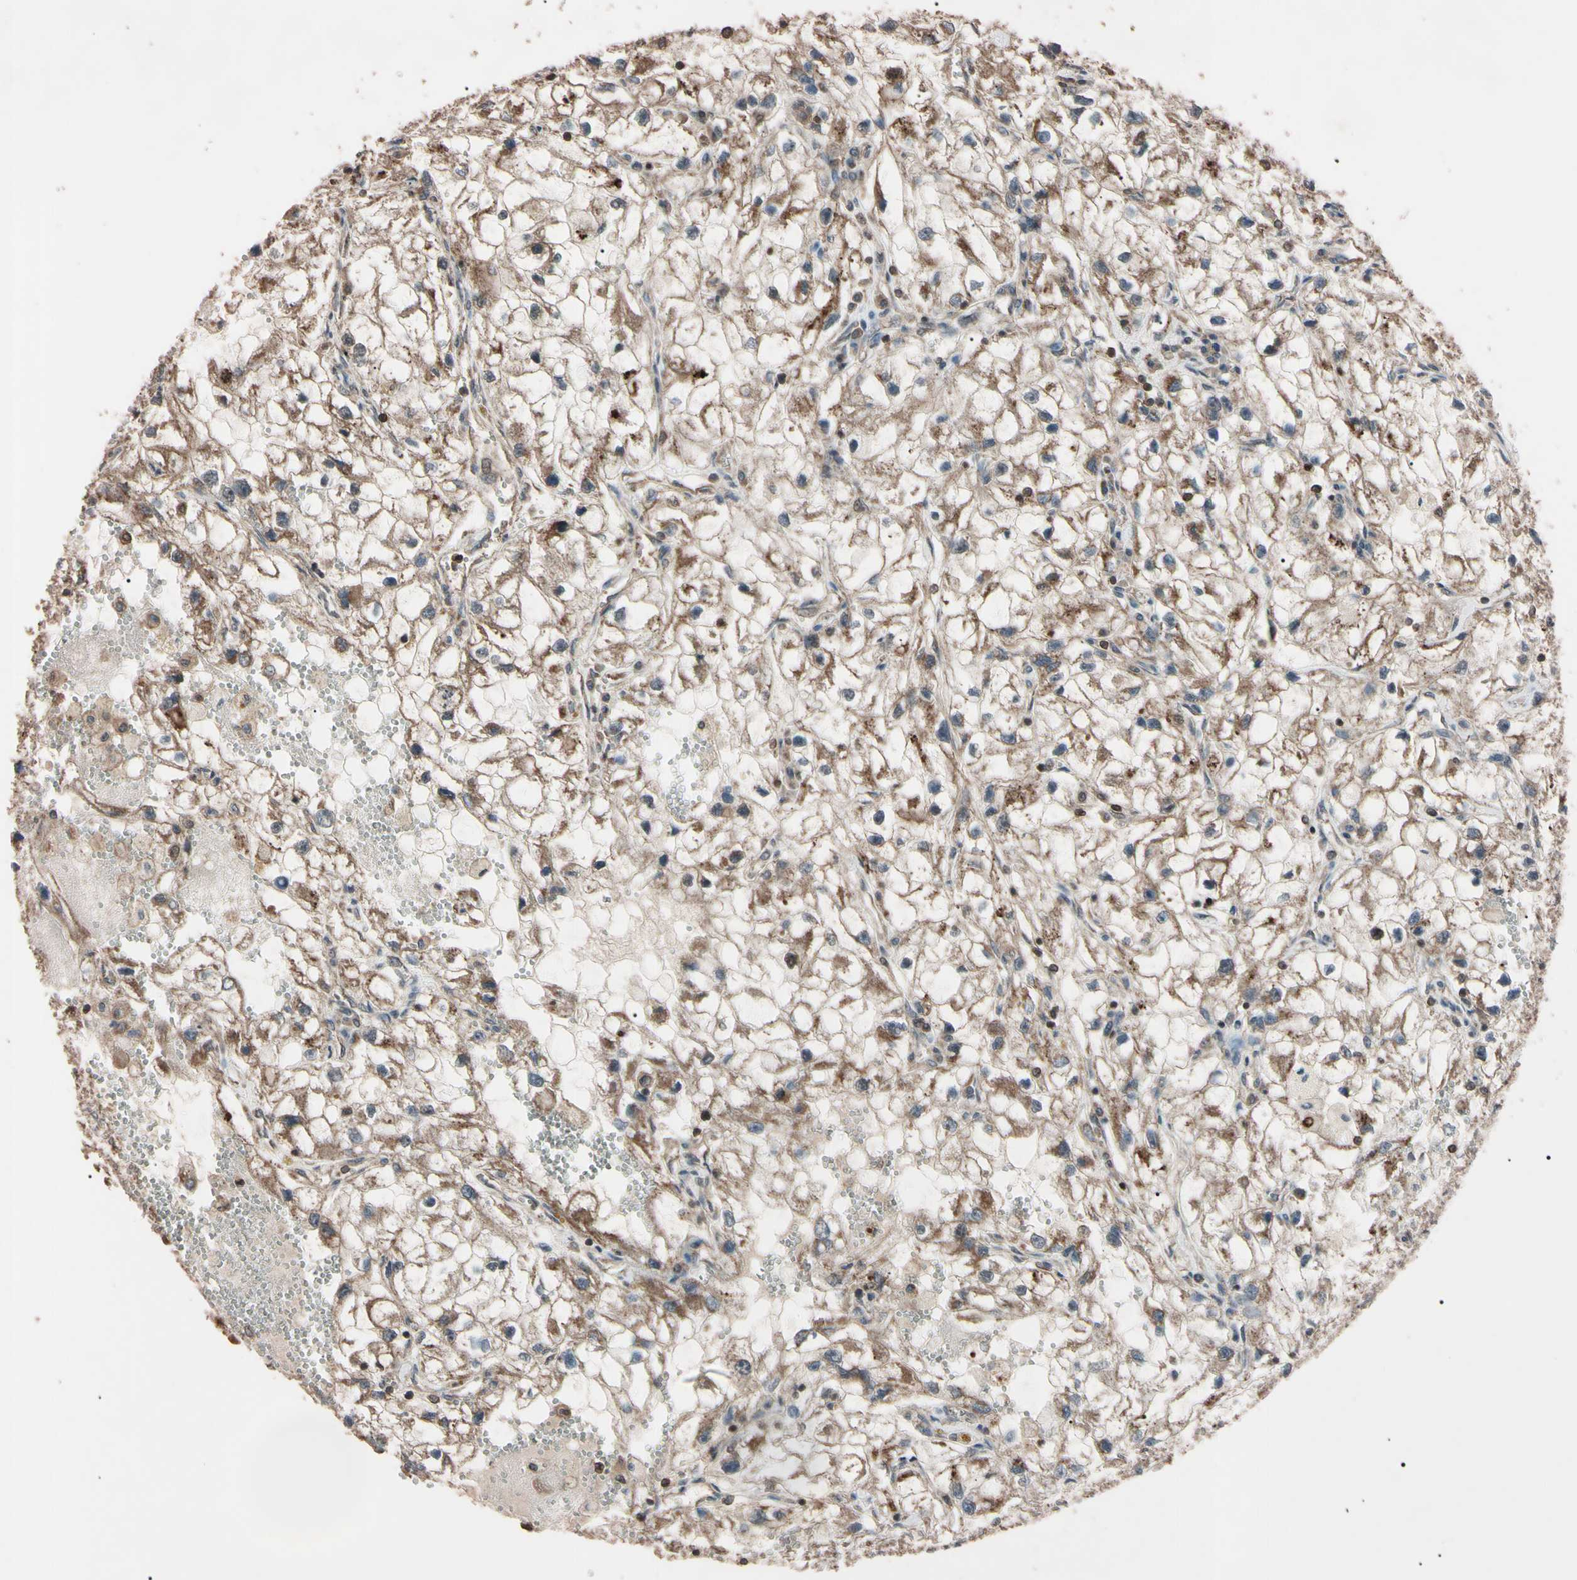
{"staining": {"intensity": "moderate", "quantity": ">75%", "location": "cytoplasmic/membranous"}, "tissue": "renal cancer", "cell_type": "Tumor cells", "image_type": "cancer", "snomed": [{"axis": "morphology", "description": "Adenocarcinoma, NOS"}, {"axis": "topography", "description": "Kidney"}], "caption": "Renal adenocarcinoma stained with DAB (3,3'-diaminobenzidine) IHC shows medium levels of moderate cytoplasmic/membranous expression in about >75% of tumor cells. (DAB (3,3'-diaminobenzidine) = brown stain, brightfield microscopy at high magnification).", "gene": "TNFRSF1A", "patient": {"sex": "female", "age": 70}}